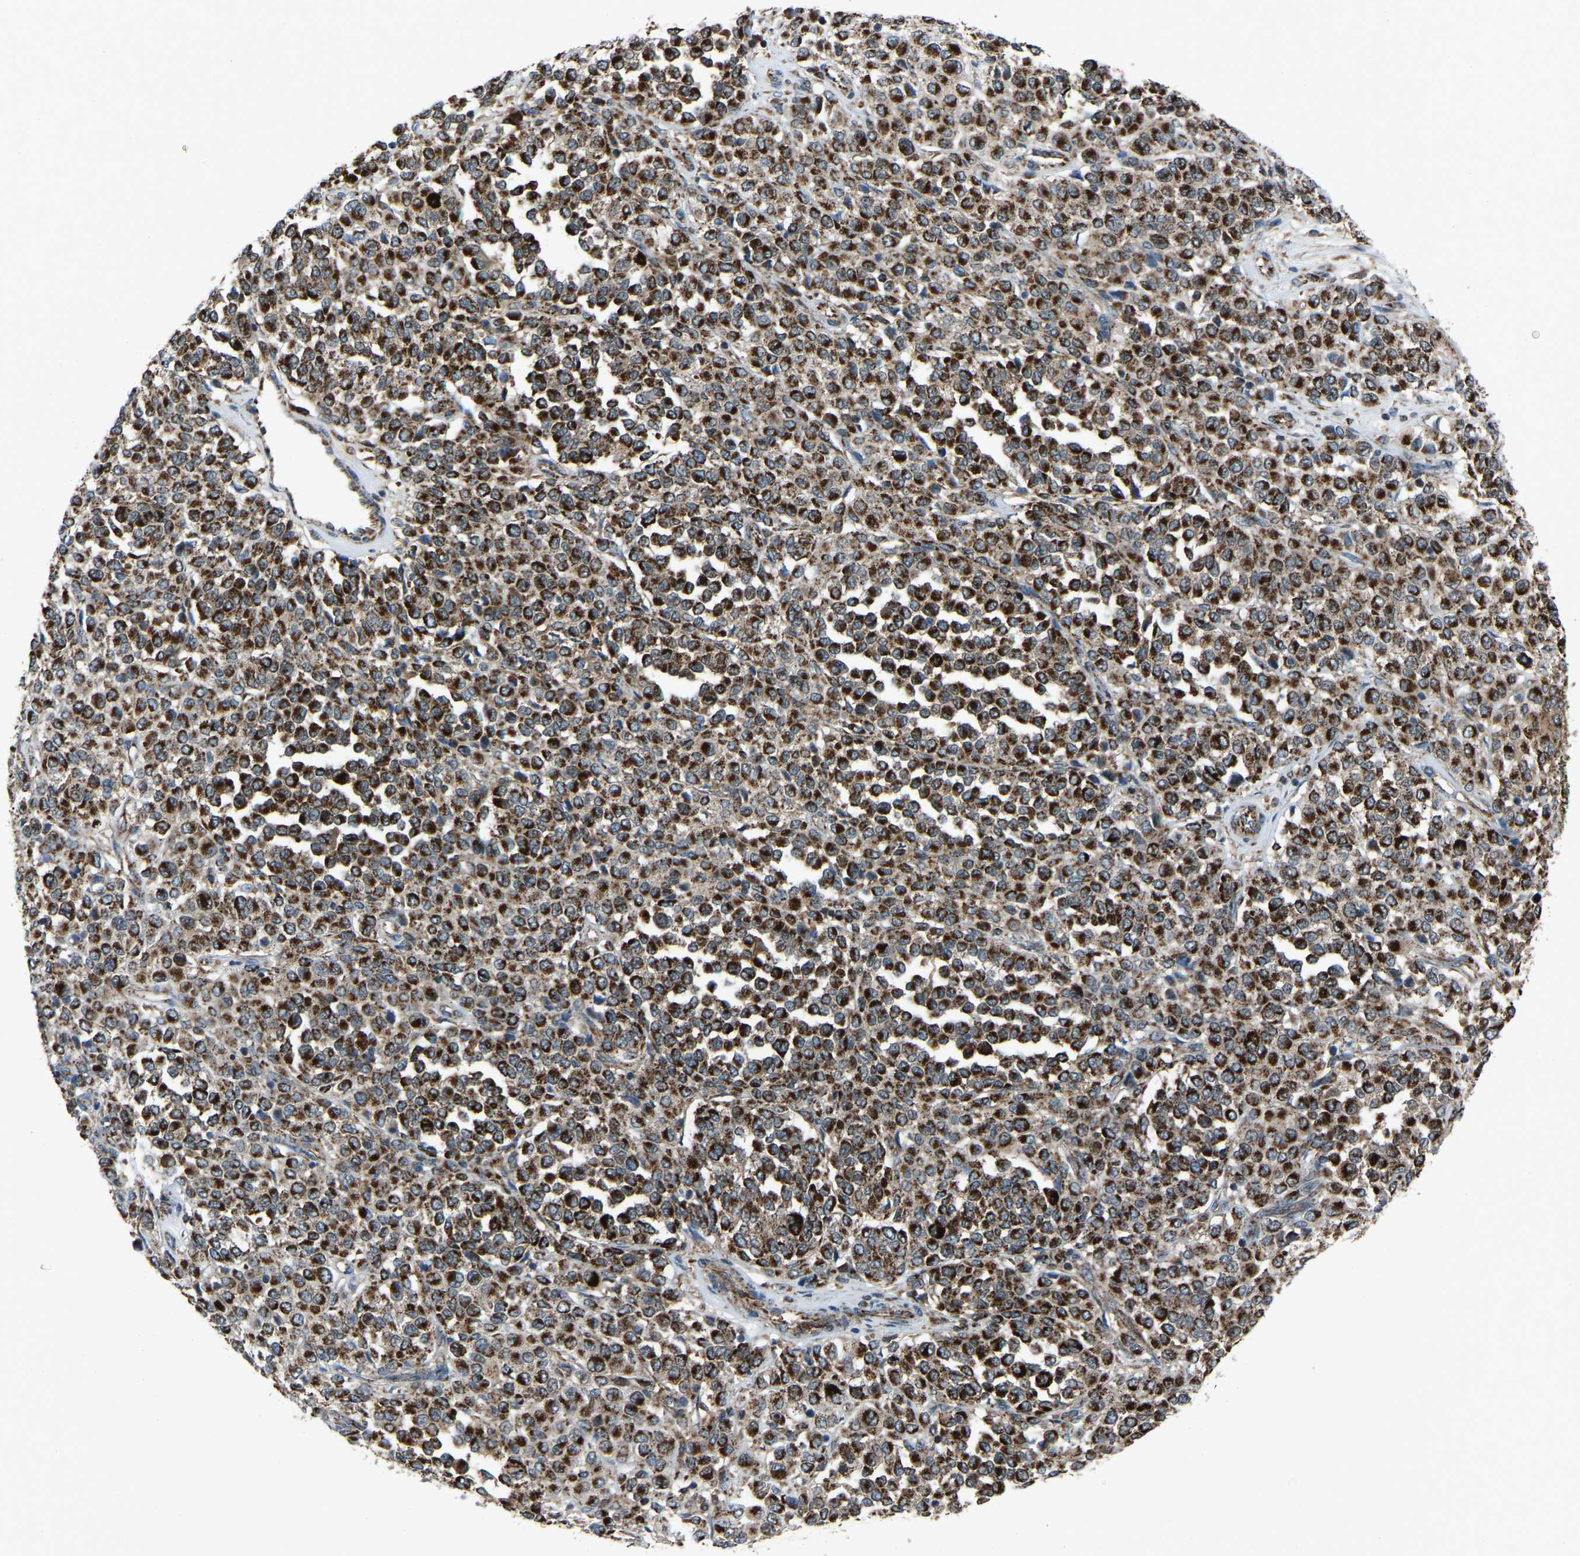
{"staining": {"intensity": "strong", "quantity": ">75%", "location": "cytoplasmic/membranous"}, "tissue": "melanoma", "cell_type": "Tumor cells", "image_type": "cancer", "snomed": [{"axis": "morphology", "description": "Malignant melanoma, Metastatic site"}, {"axis": "topography", "description": "Pancreas"}], "caption": "Brown immunohistochemical staining in melanoma displays strong cytoplasmic/membranous expression in approximately >75% of tumor cells.", "gene": "AKR1A1", "patient": {"sex": "female", "age": 30}}